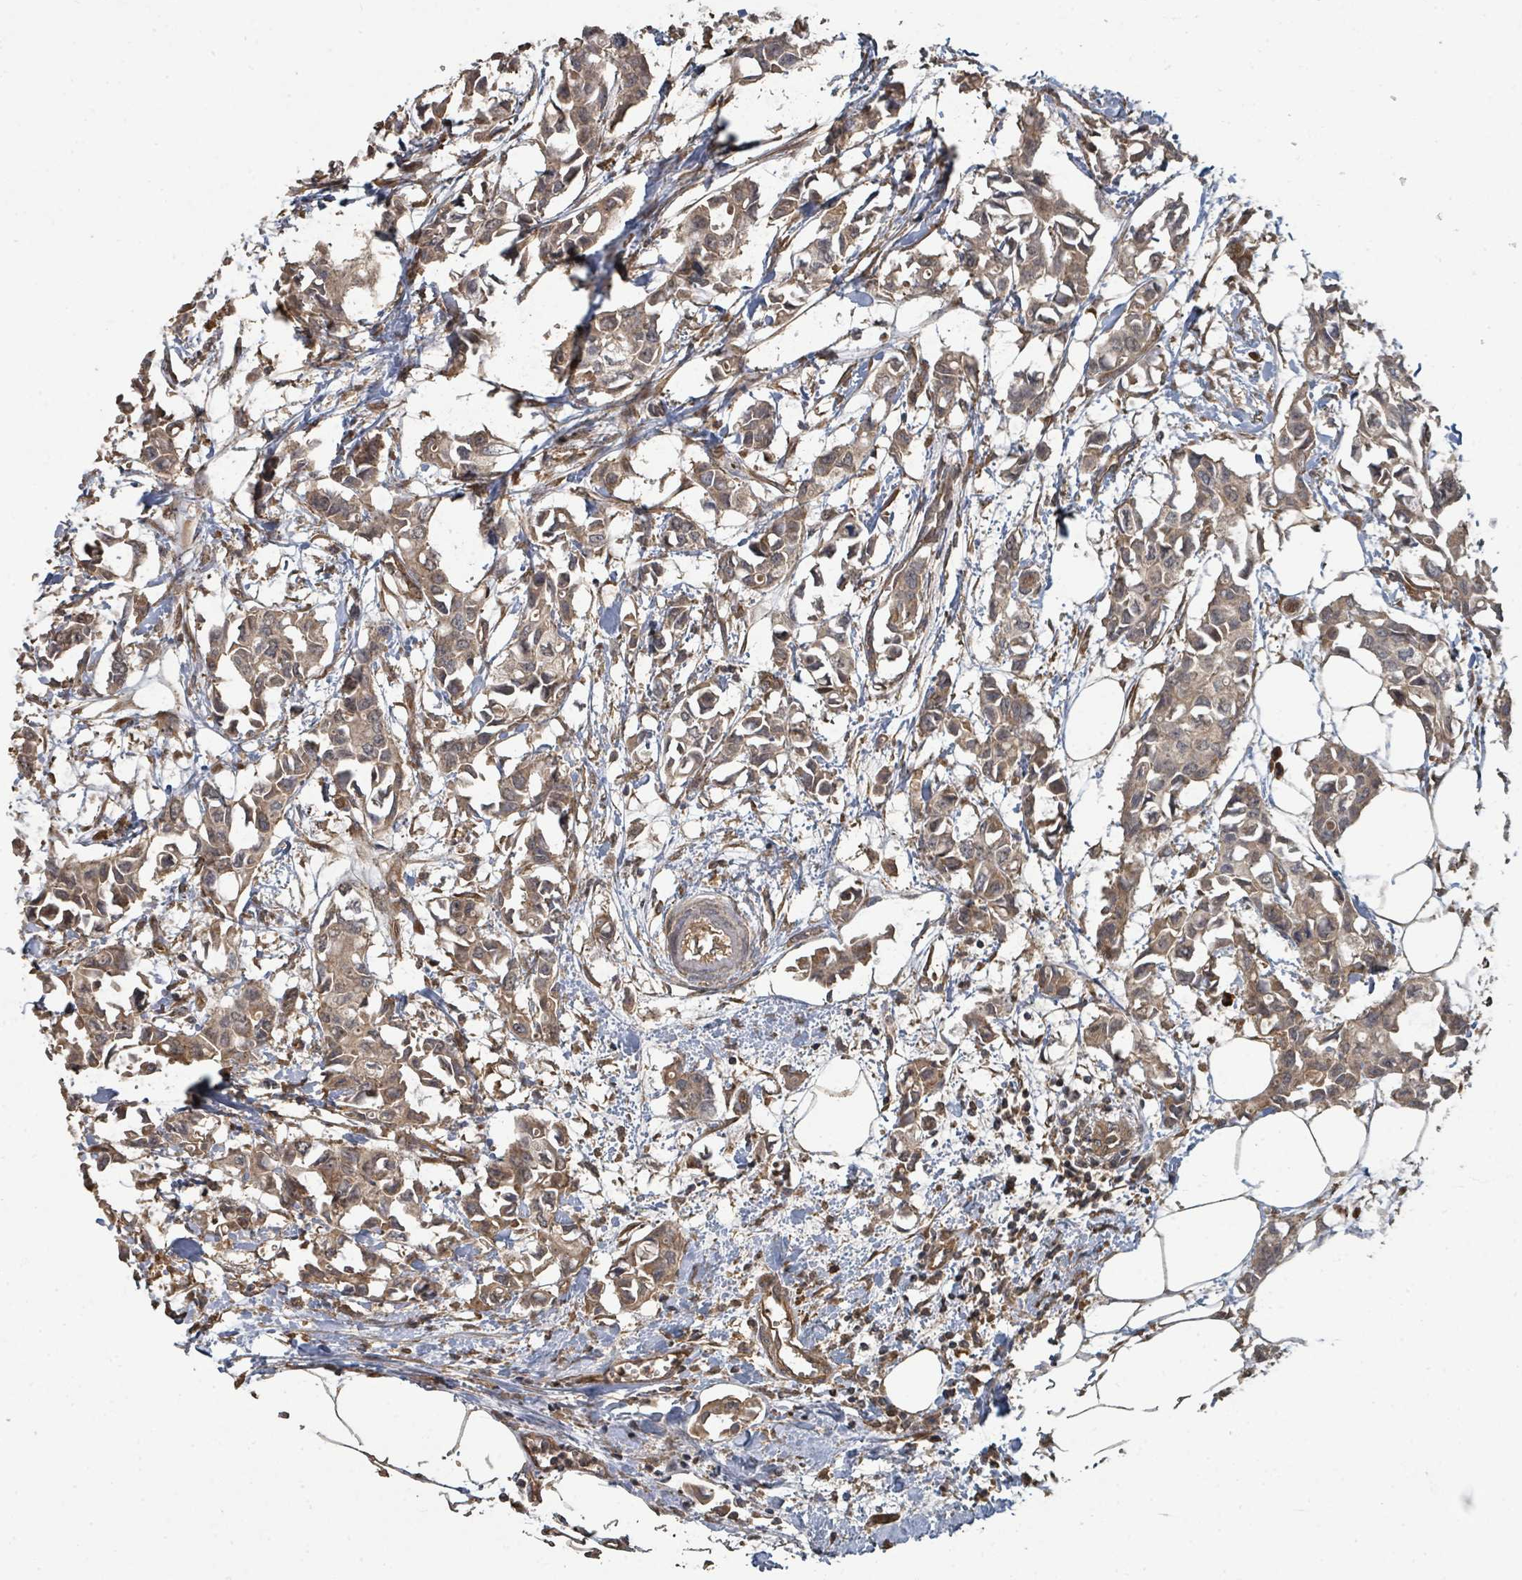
{"staining": {"intensity": "moderate", "quantity": ">75%", "location": "cytoplasmic/membranous"}, "tissue": "breast cancer", "cell_type": "Tumor cells", "image_type": "cancer", "snomed": [{"axis": "morphology", "description": "Duct carcinoma"}, {"axis": "topography", "description": "Breast"}], "caption": "Protein analysis of breast invasive ductal carcinoma tissue demonstrates moderate cytoplasmic/membranous expression in approximately >75% of tumor cells.", "gene": "WDFY1", "patient": {"sex": "female", "age": 41}}